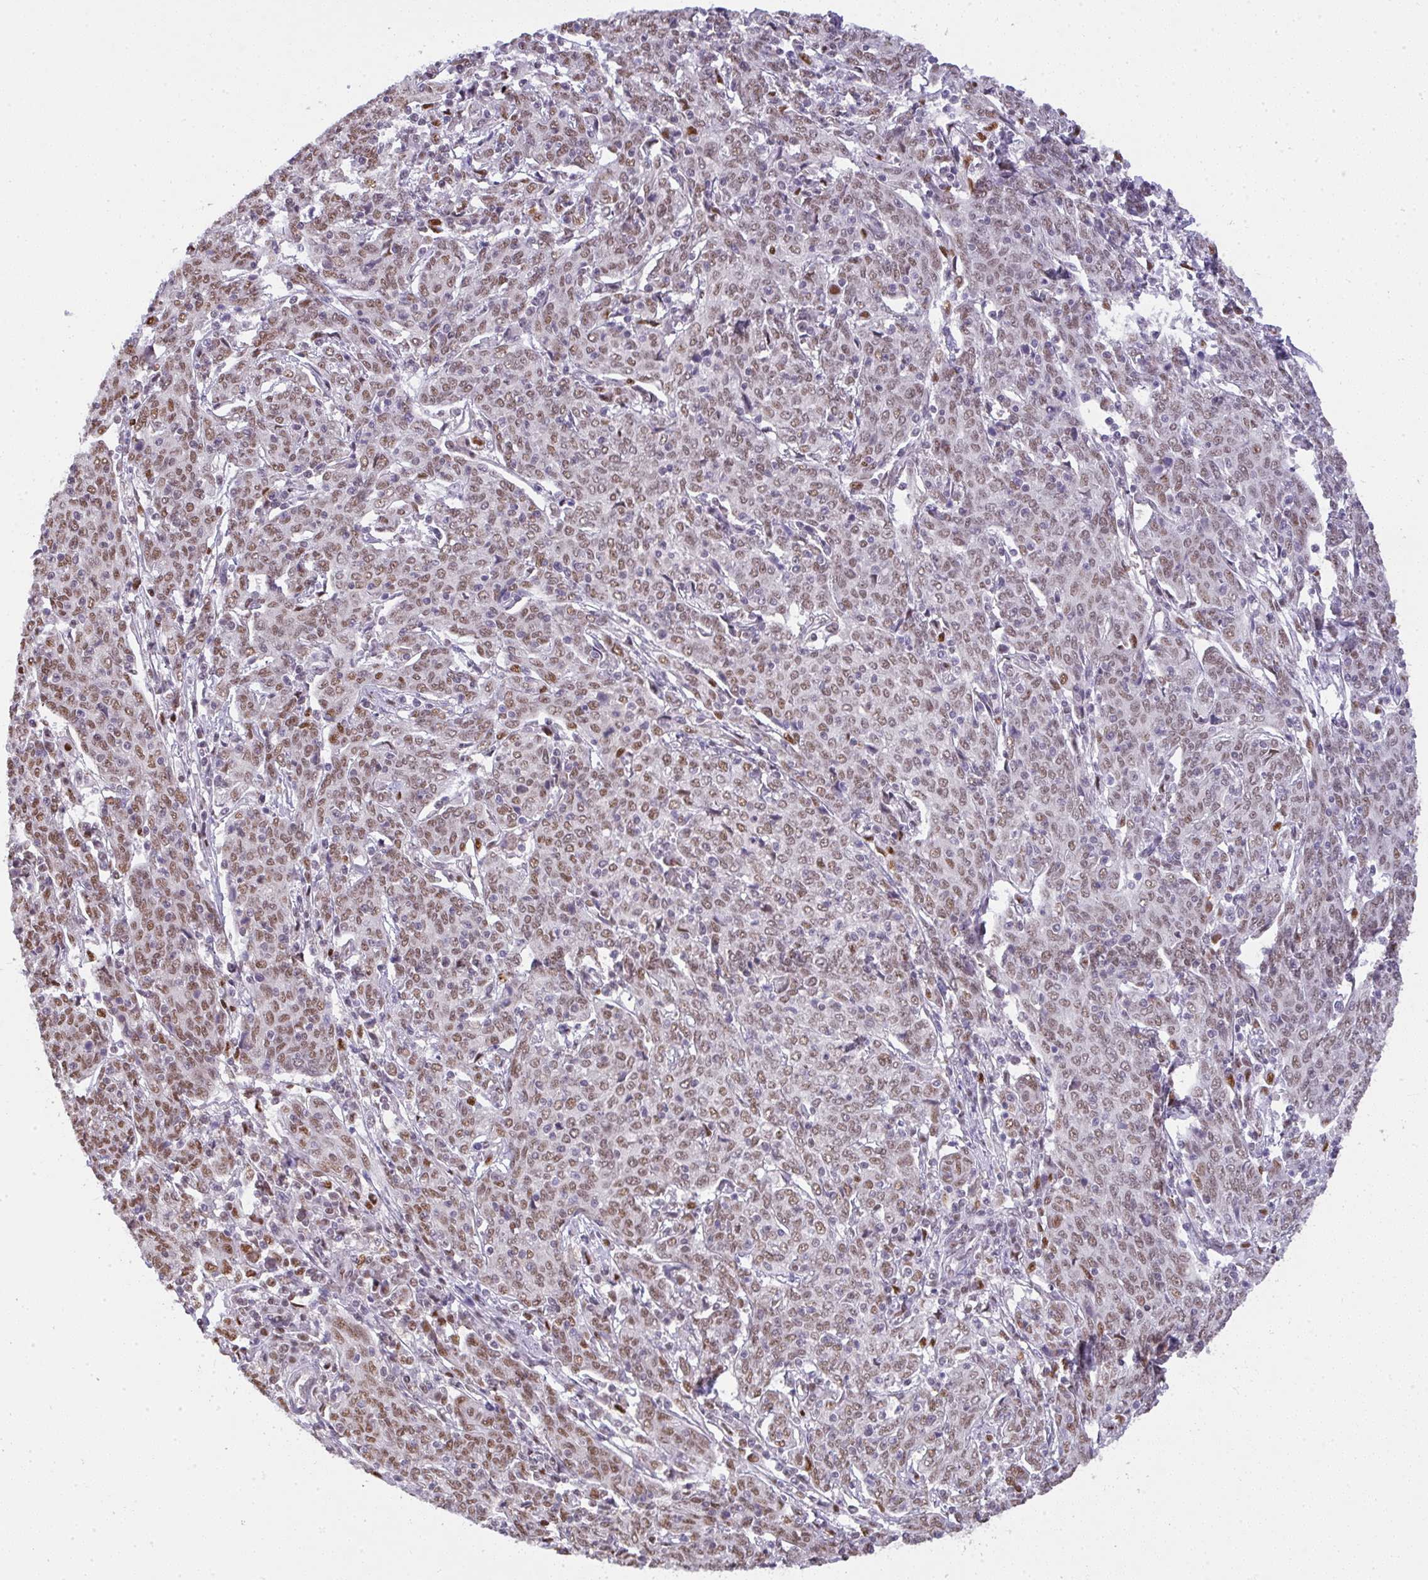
{"staining": {"intensity": "moderate", "quantity": ">75%", "location": "nuclear"}, "tissue": "cervical cancer", "cell_type": "Tumor cells", "image_type": "cancer", "snomed": [{"axis": "morphology", "description": "Squamous cell carcinoma, NOS"}, {"axis": "topography", "description": "Cervix"}], "caption": "Immunohistochemical staining of cervical cancer displays medium levels of moderate nuclear staining in approximately >75% of tumor cells. (brown staining indicates protein expression, while blue staining denotes nuclei).", "gene": "BBX", "patient": {"sex": "female", "age": 67}}